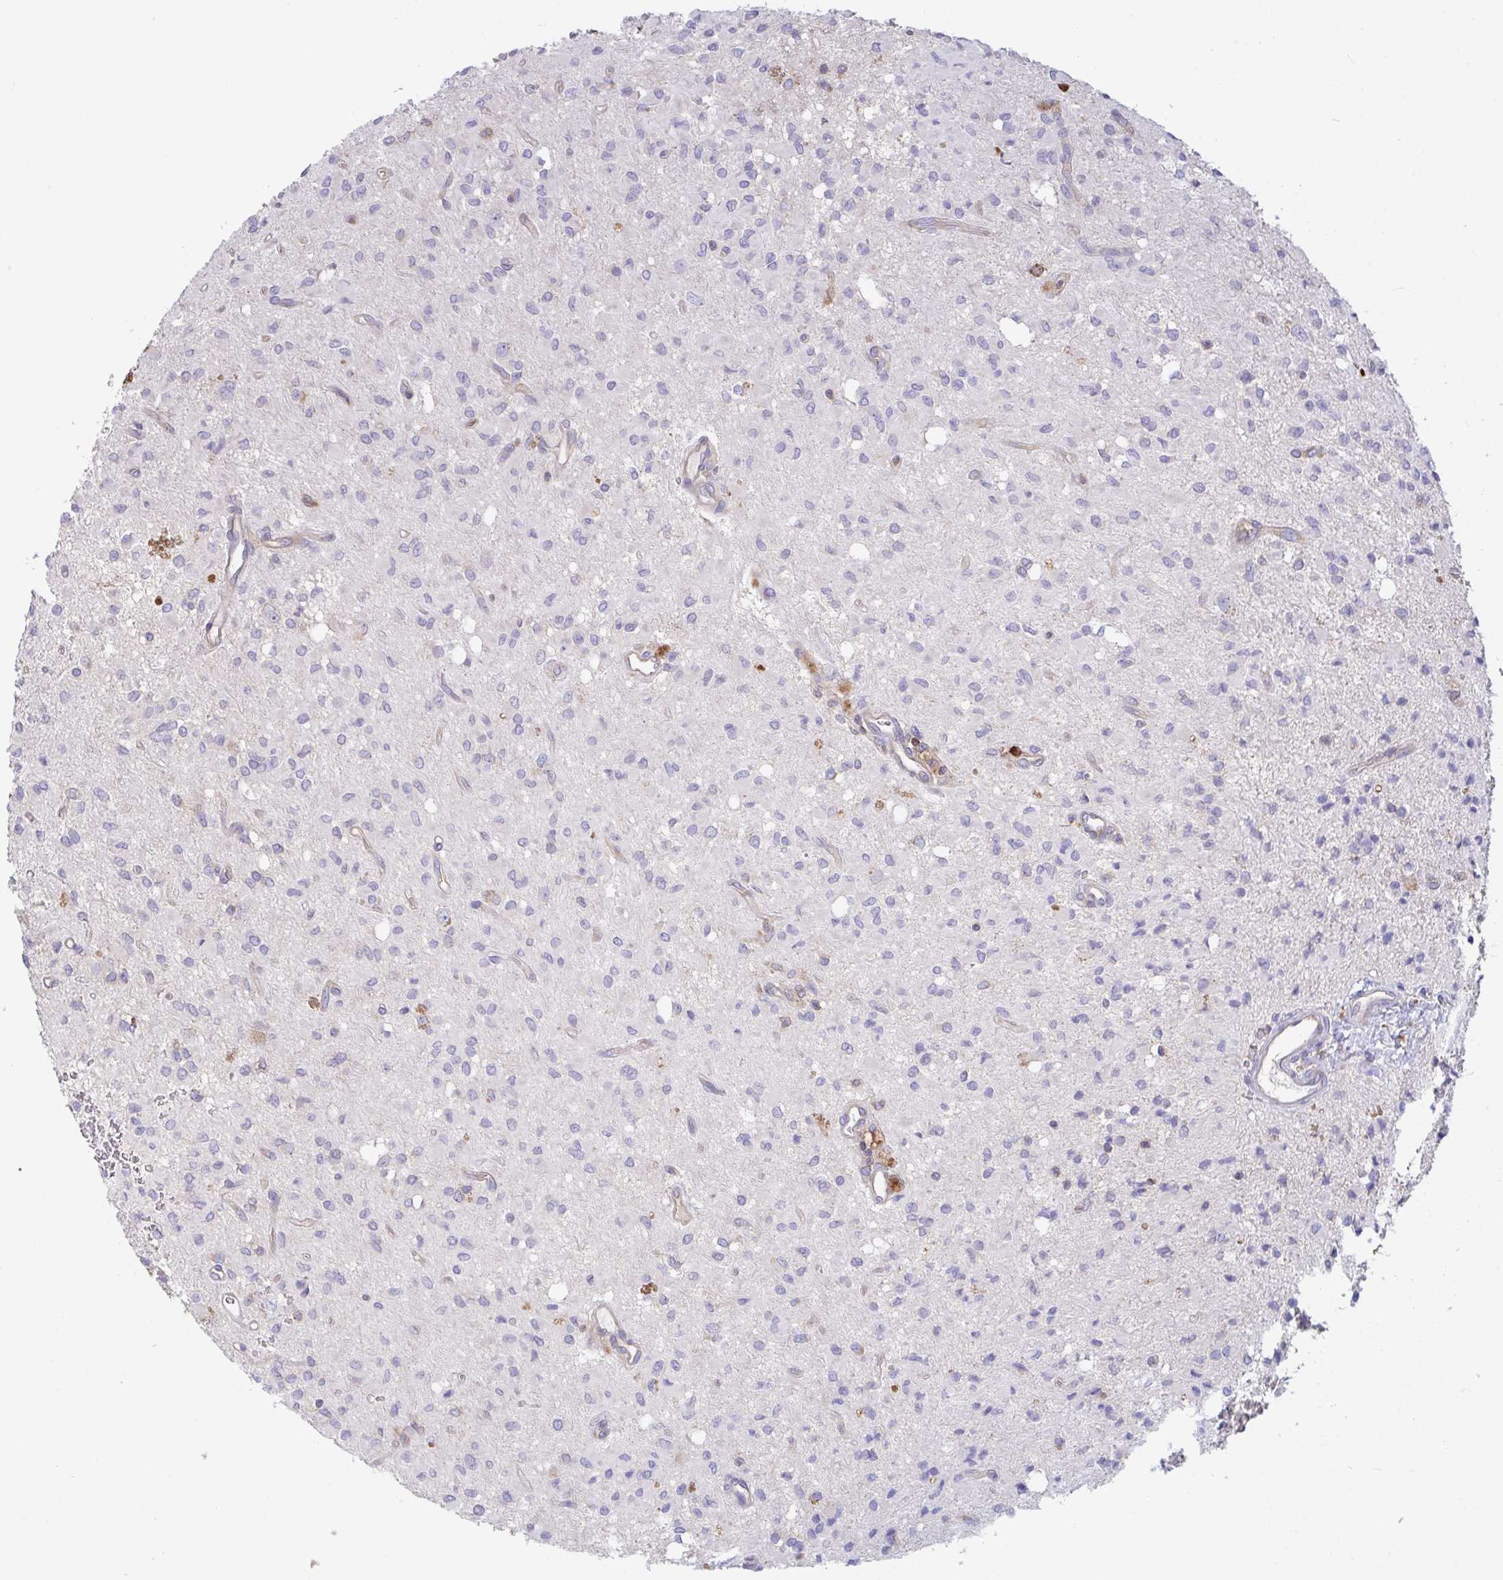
{"staining": {"intensity": "negative", "quantity": "none", "location": "none"}, "tissue": "glioma", "cell_type": "Tumor cells", "image_type": "cancer", "snomed": [{"axis": "morphology", "description": "Glioma, malignant, Low grade"}, {"axis": "topography", "description": "Brain"}], "caption": "A high-resolution histopathology image shows immunohistochemistry (IHC) staining of glioma, which displays no significant positivity in tumor cells. (Brightfield microscopy of DAB immunohistochemistry at high magnification).", "gene": "YARS2", "patient": {"sex": "female", "age": 33}}